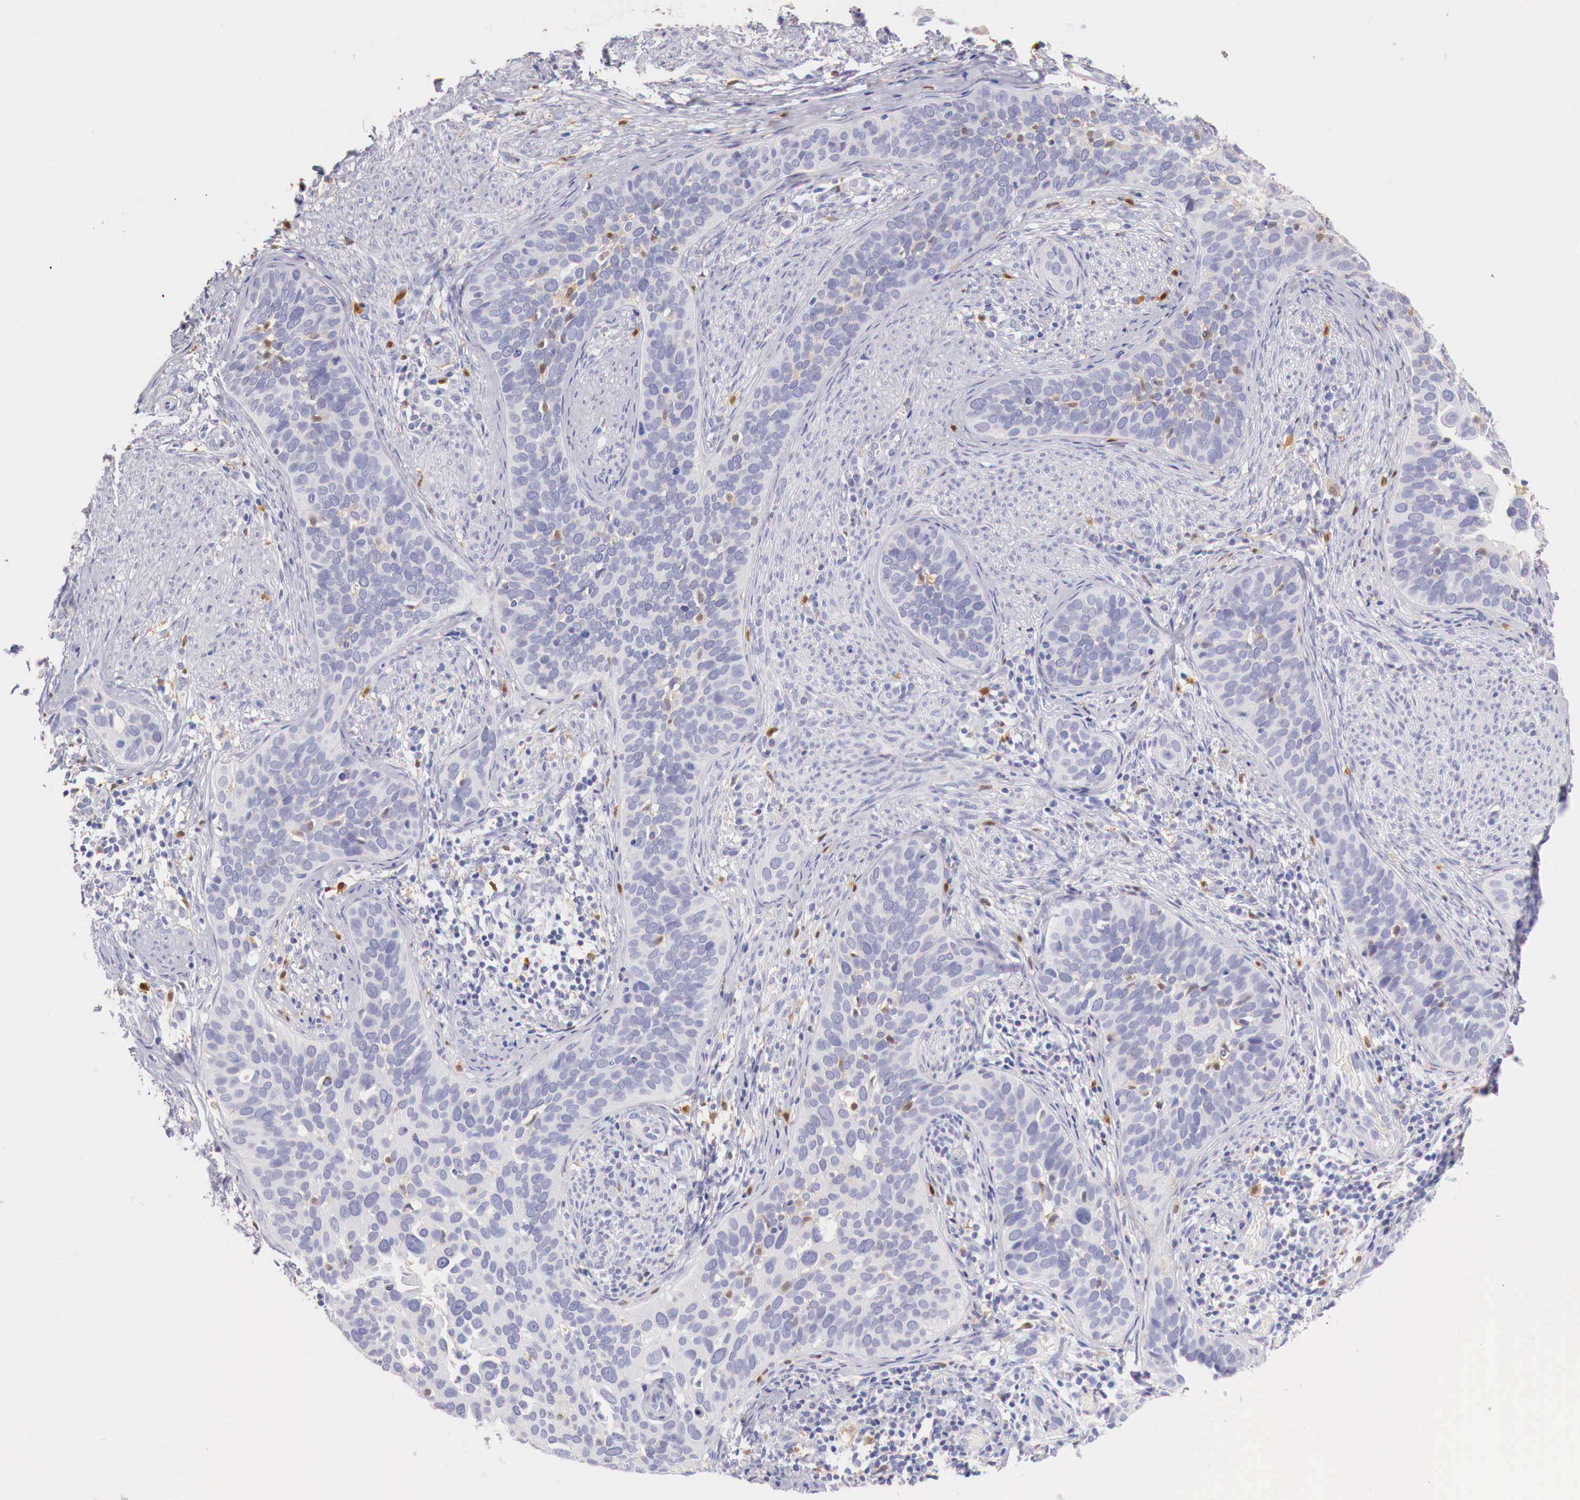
{"staining": {"intensity": "negative", "quantity": "none", "location": "none"}, "tissue": "cervical cancer", "cell_type": "Tumor cells", "image_type": "cancer", "snomed": [{"axis": "morphology", "description": "Squamous cell carcinoma, NOS"}, {"axis": "topography", "description": "Cervix"}], "caption": "An immunohistochemistry (IHC) histopathology image of cervical cancer (squamous cell carcinoma) is shown. There is no staining in tumor cells of cervical cancer (squamous cell carcinoma).", "gene": "RENBP", "patient": {"sex": "female", "age": 31}}